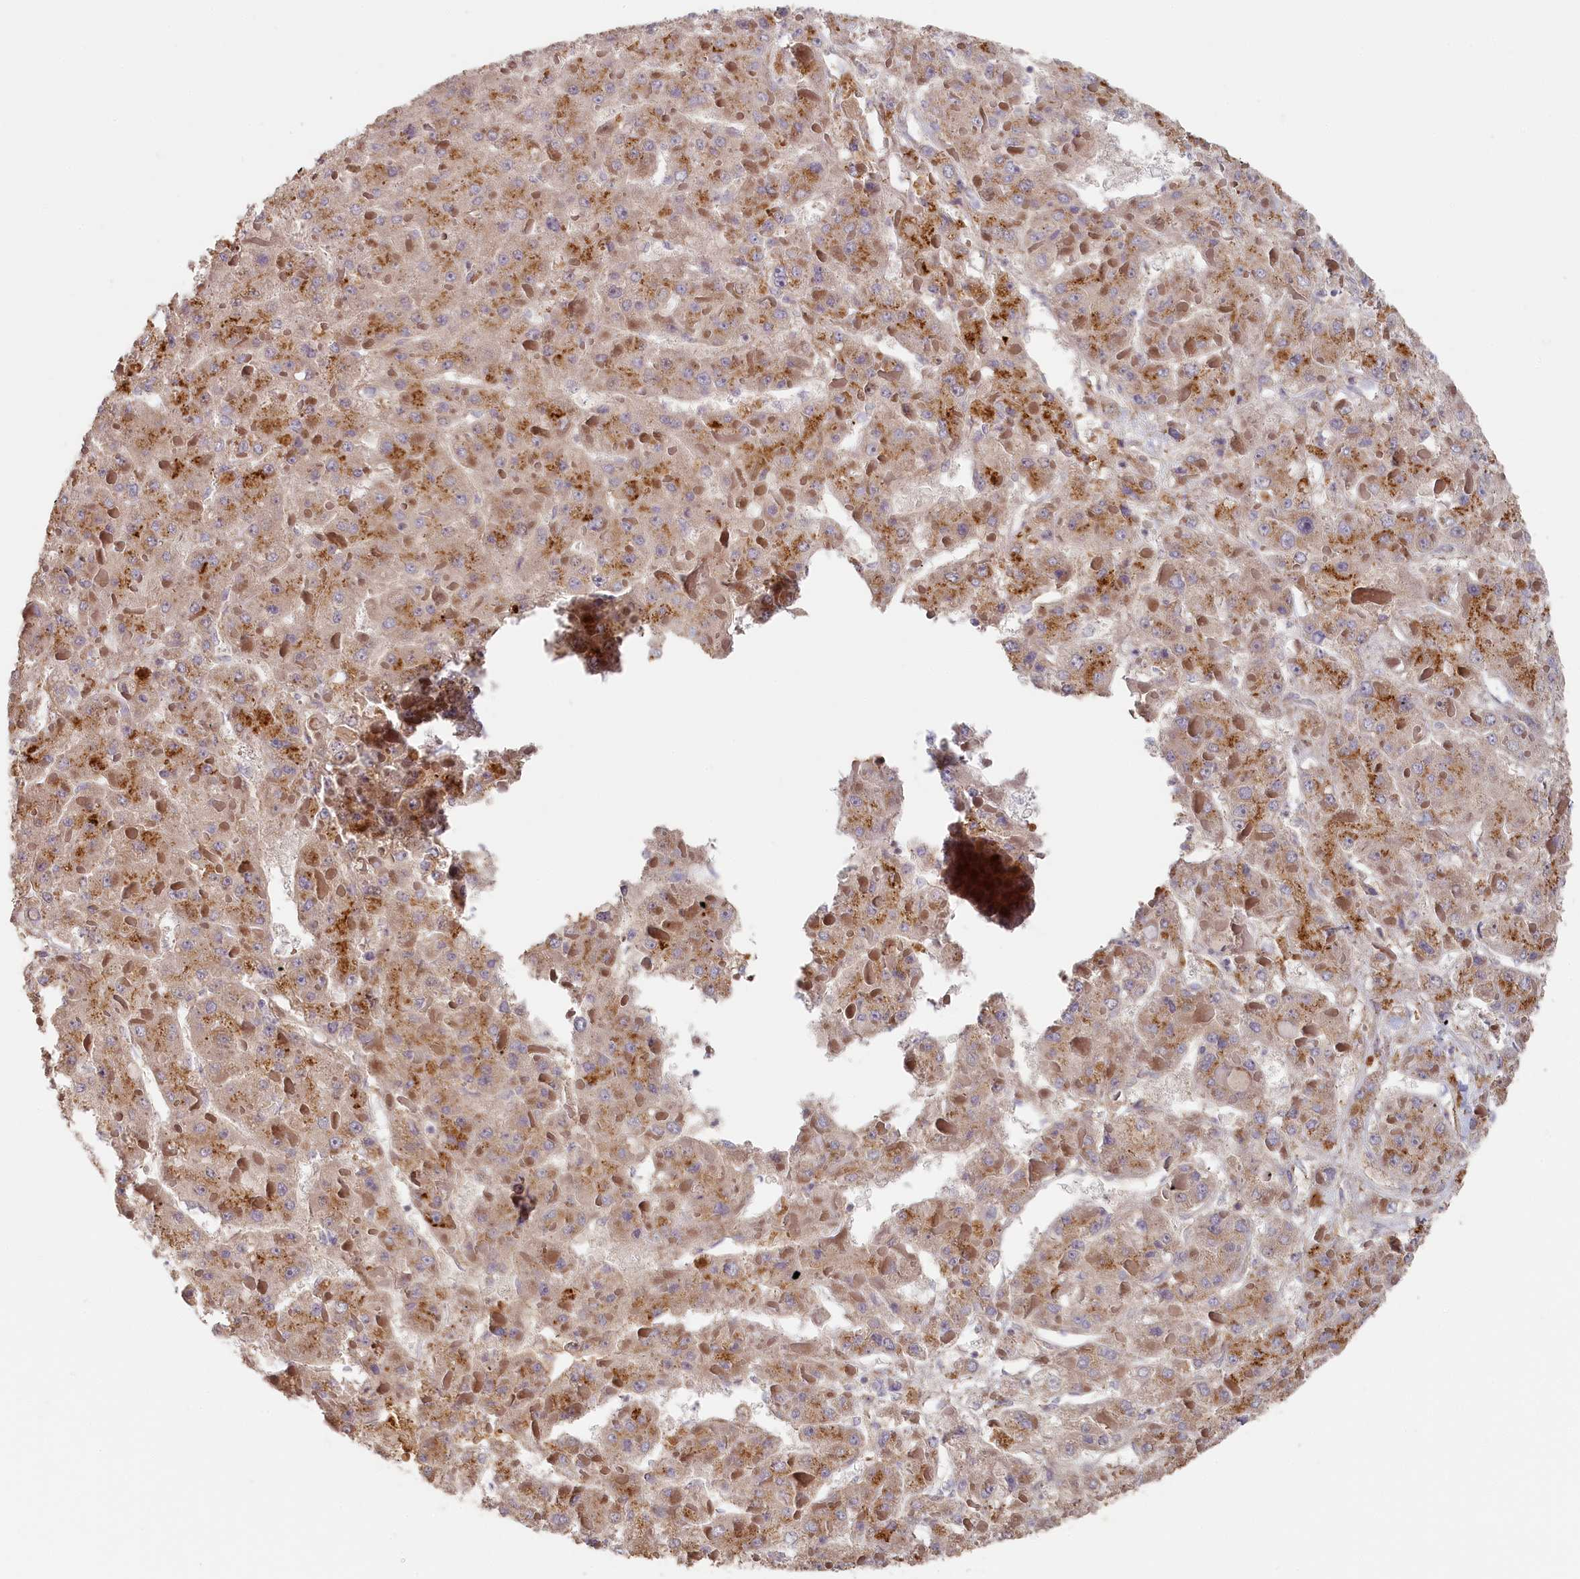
{"staining": {"intensity": "moderate", "quantity": "25%-75%", "location": "cytoplasmic/membranous"}, "tissue": "liver cancer", "cell_type": "Tumor cells", "image_type": "cancer", "snomed": [{"axis": "morphology", "description": "Carcinoma, Hepatocellular, NOS"}, {"axis": "topography", "description": "Liver"}], "caption": "Liver cancer (hepatocellular carcinoma) tissue demonstrates moderate cytoplasmic/membranous expression in about 25%-75% of tumor cells", "gene": "STX16", "patient": {"sex": "female", "age": 73}}